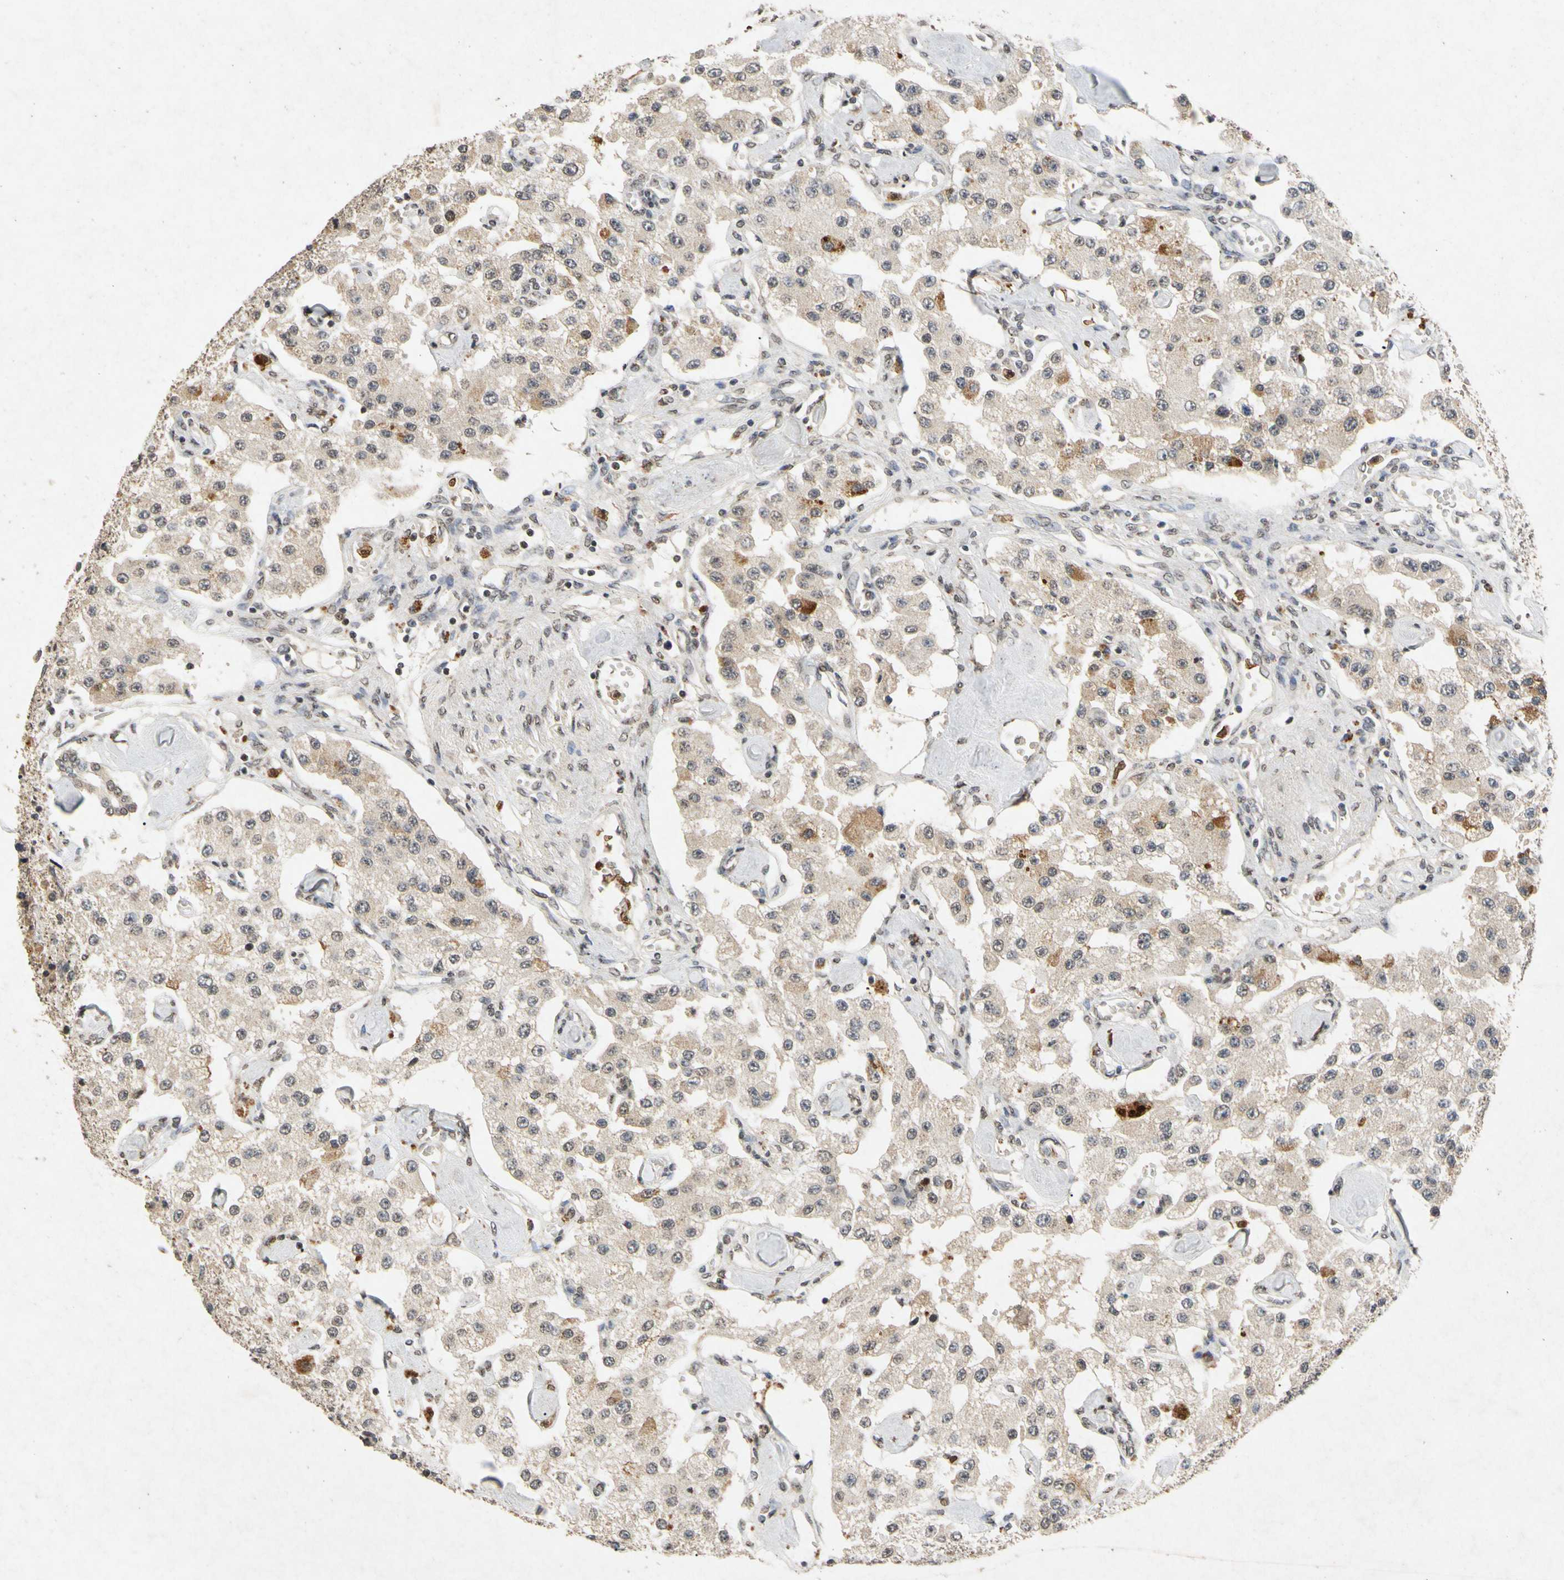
{"staining": {"intensity": "weak", "quantity": ">75%", "location": "cytoplasmic/membranous"}, "tissue": "carcinoid", "cell_type": "Tumor cells", "image_type": "cancer", "snomed": [{"axis": "morphology", "description": "Carcinoid, malignant, NOS"}, {"axis": "topography", "description": "Pancreas"}], "caption": "Carcinoid (malignant) stained with IHC demonstrates weak cytoplasmic/membranous staining in about >75% of tumor cells.", "gene": "CP", "patient": {"sex": "male", "age": 41}}